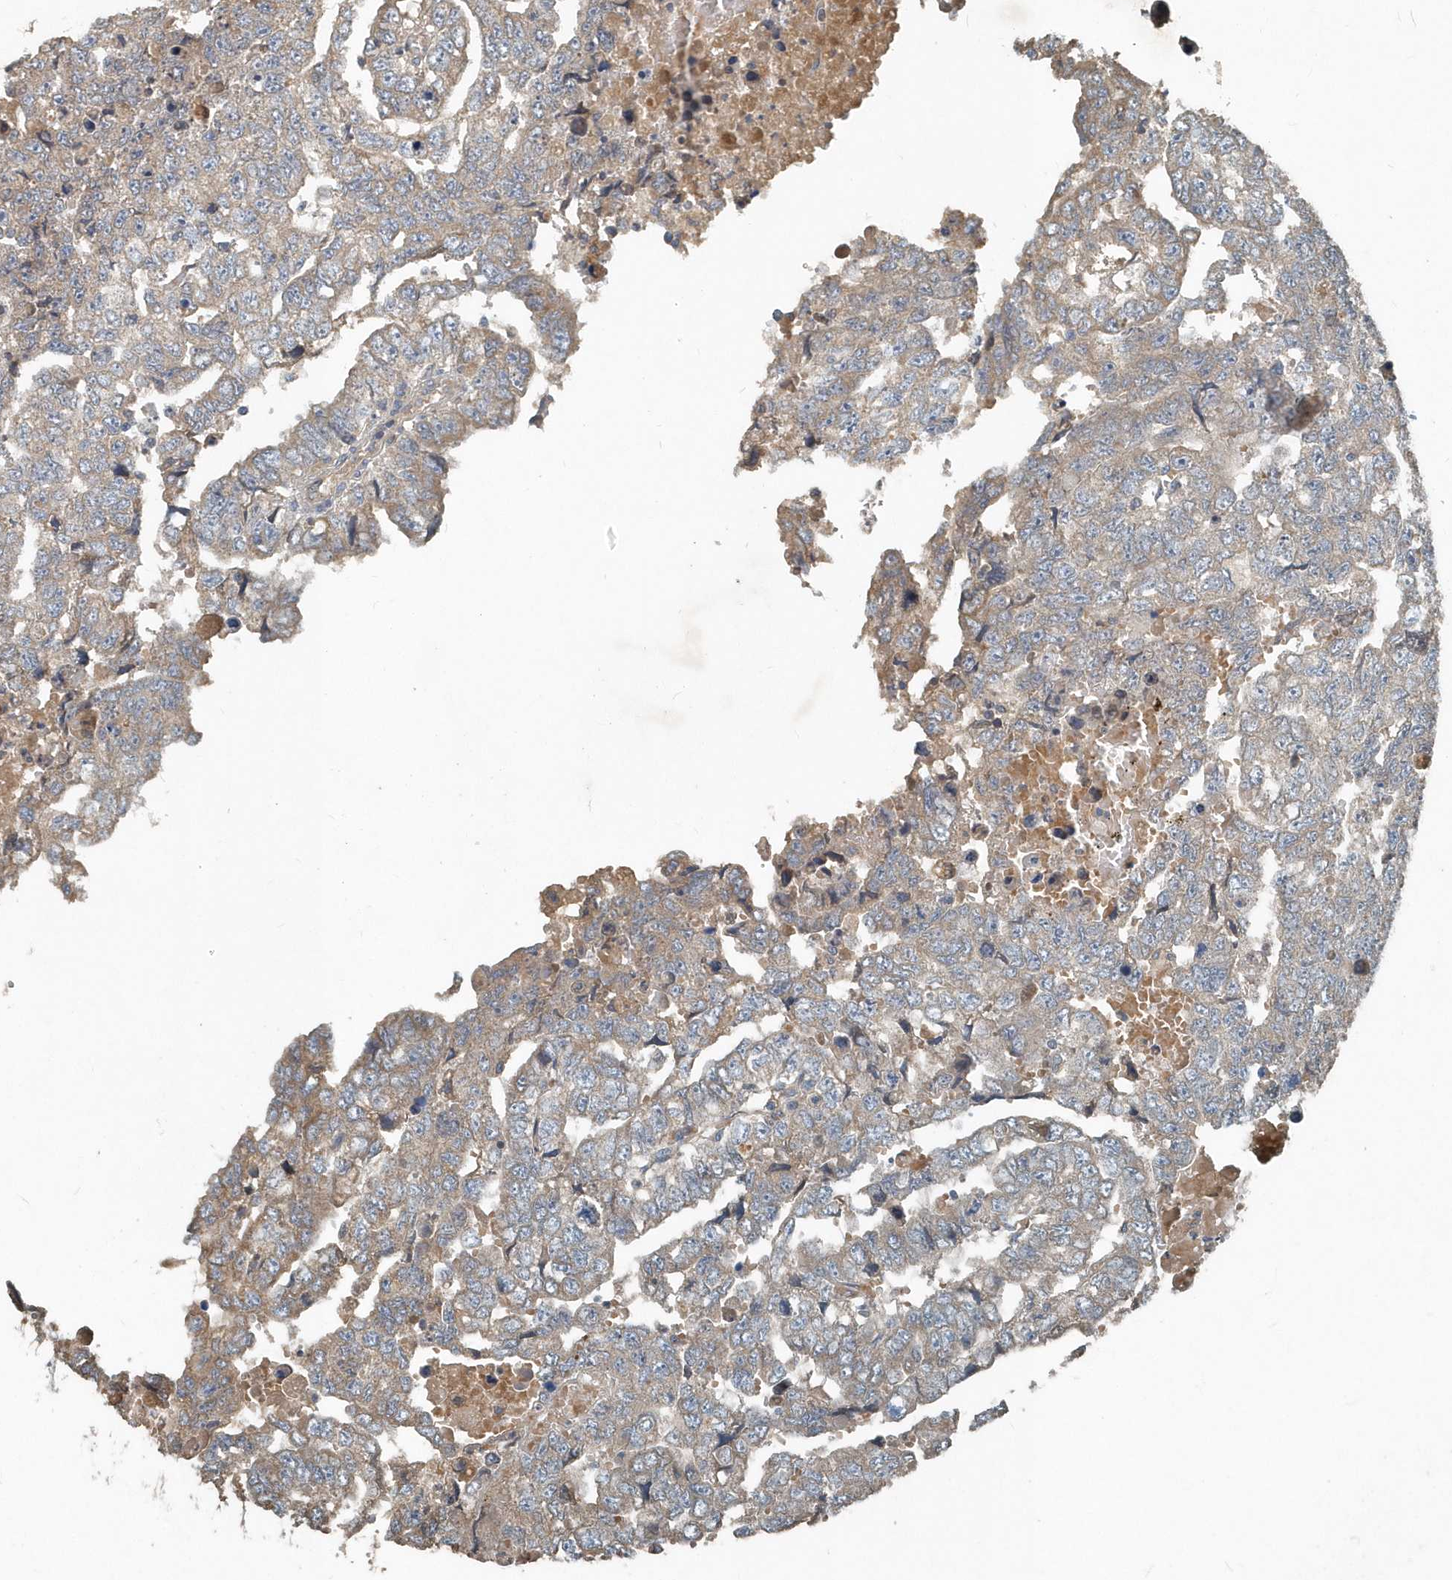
{"staining": {"intensity": "weak", "quantity": "25%-75%", "location": "cytoplasmic/membranous"}, "tissue": "testis cancer", "cell_type": "Tumor cells", "image_type": "cancer", "snomed": [{"axis": "morphology", "description": "Carcinoma, Embryonal, NOS"}, {"axis": "topography", "description": "Testis"}], "caption": "A micrograph of embryonal carcinoma (testis) stained for a protein exhibits weak cytoplasmic/membranous brown staining in tumor cells.", "gene": "SCFD2", "patient": {"sex": "male", "age": 45}}